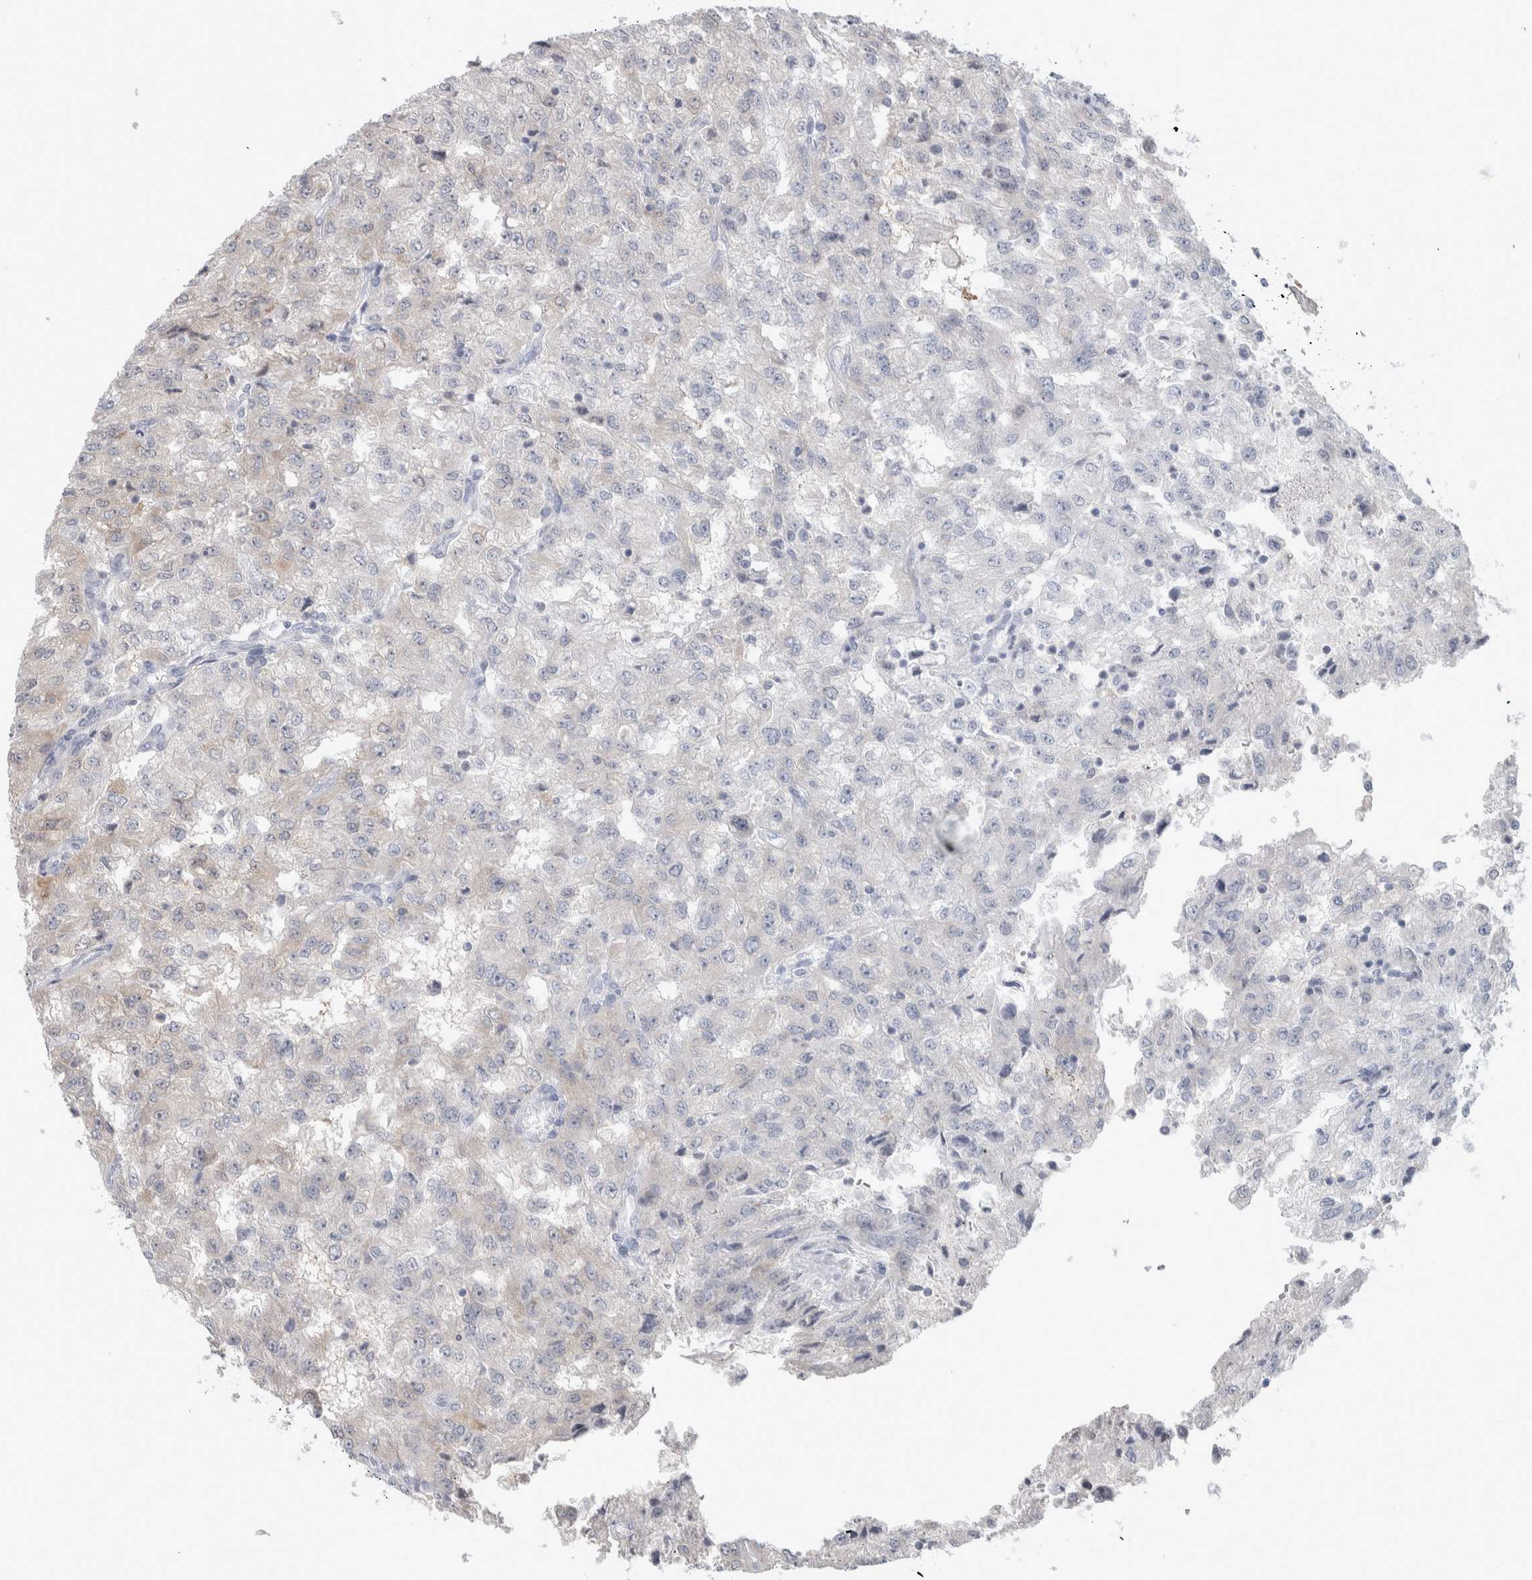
{"staining": {"intensity": "weak", "quantity": "<25%", "location": "cytoplasmic/membranous"}, "tissue": "renal cancer", "cell_type": "Tumor cells", "image_type": "cancer", "snomed": [{"axis": "morphology", "description": "Adenocarcinoma, NOS"}, {"axis": "topography", "description": "Kidney"}], "caption": "Tumor cells are negative for brown protein staining in renal cancer.", "gene": "HTATIP2", "patient": {"sex": "female", "age": 54}}